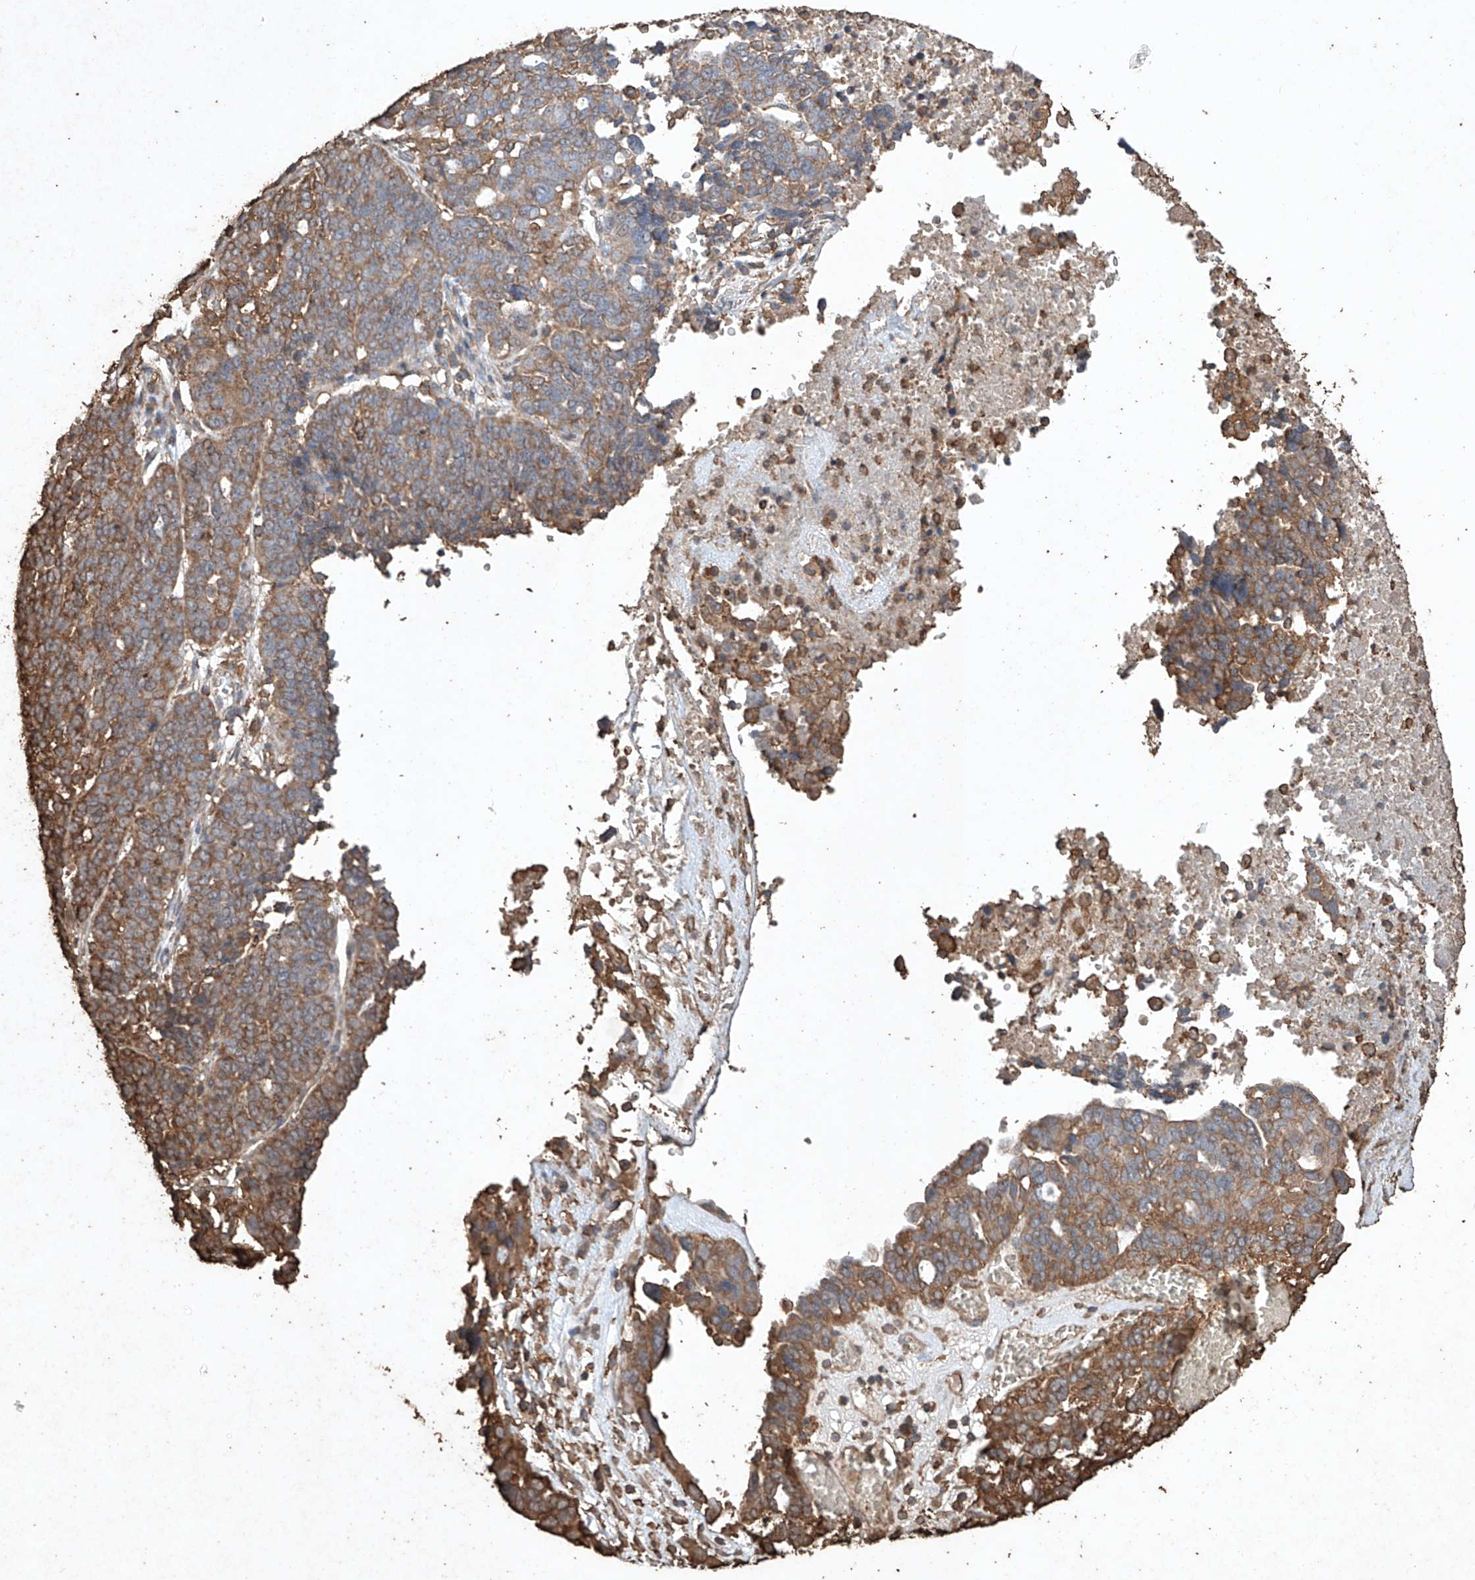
{"staining": {"intensity": "moderate", "quantity": ">75%", "location": "cytoplasmic/membranous"}, "tissue": "ovarian cancer", "cell_type": "Tumor cells", "image_type": "cancer", "snomed": [{"axis": "morphology", "description": "Cystadenocarcinoma, serous, NOS"}, {"axis": "topography", "description": "Ovary"}], "caption": "About >75% of tumor cells in ovarian cancer demonstrate moderate cytoplasmic/membranous protein expression as visualized by brown immunohistochemical staining.", "gene": "M6PR", "patient": {"sex": "female", "age": 59}}